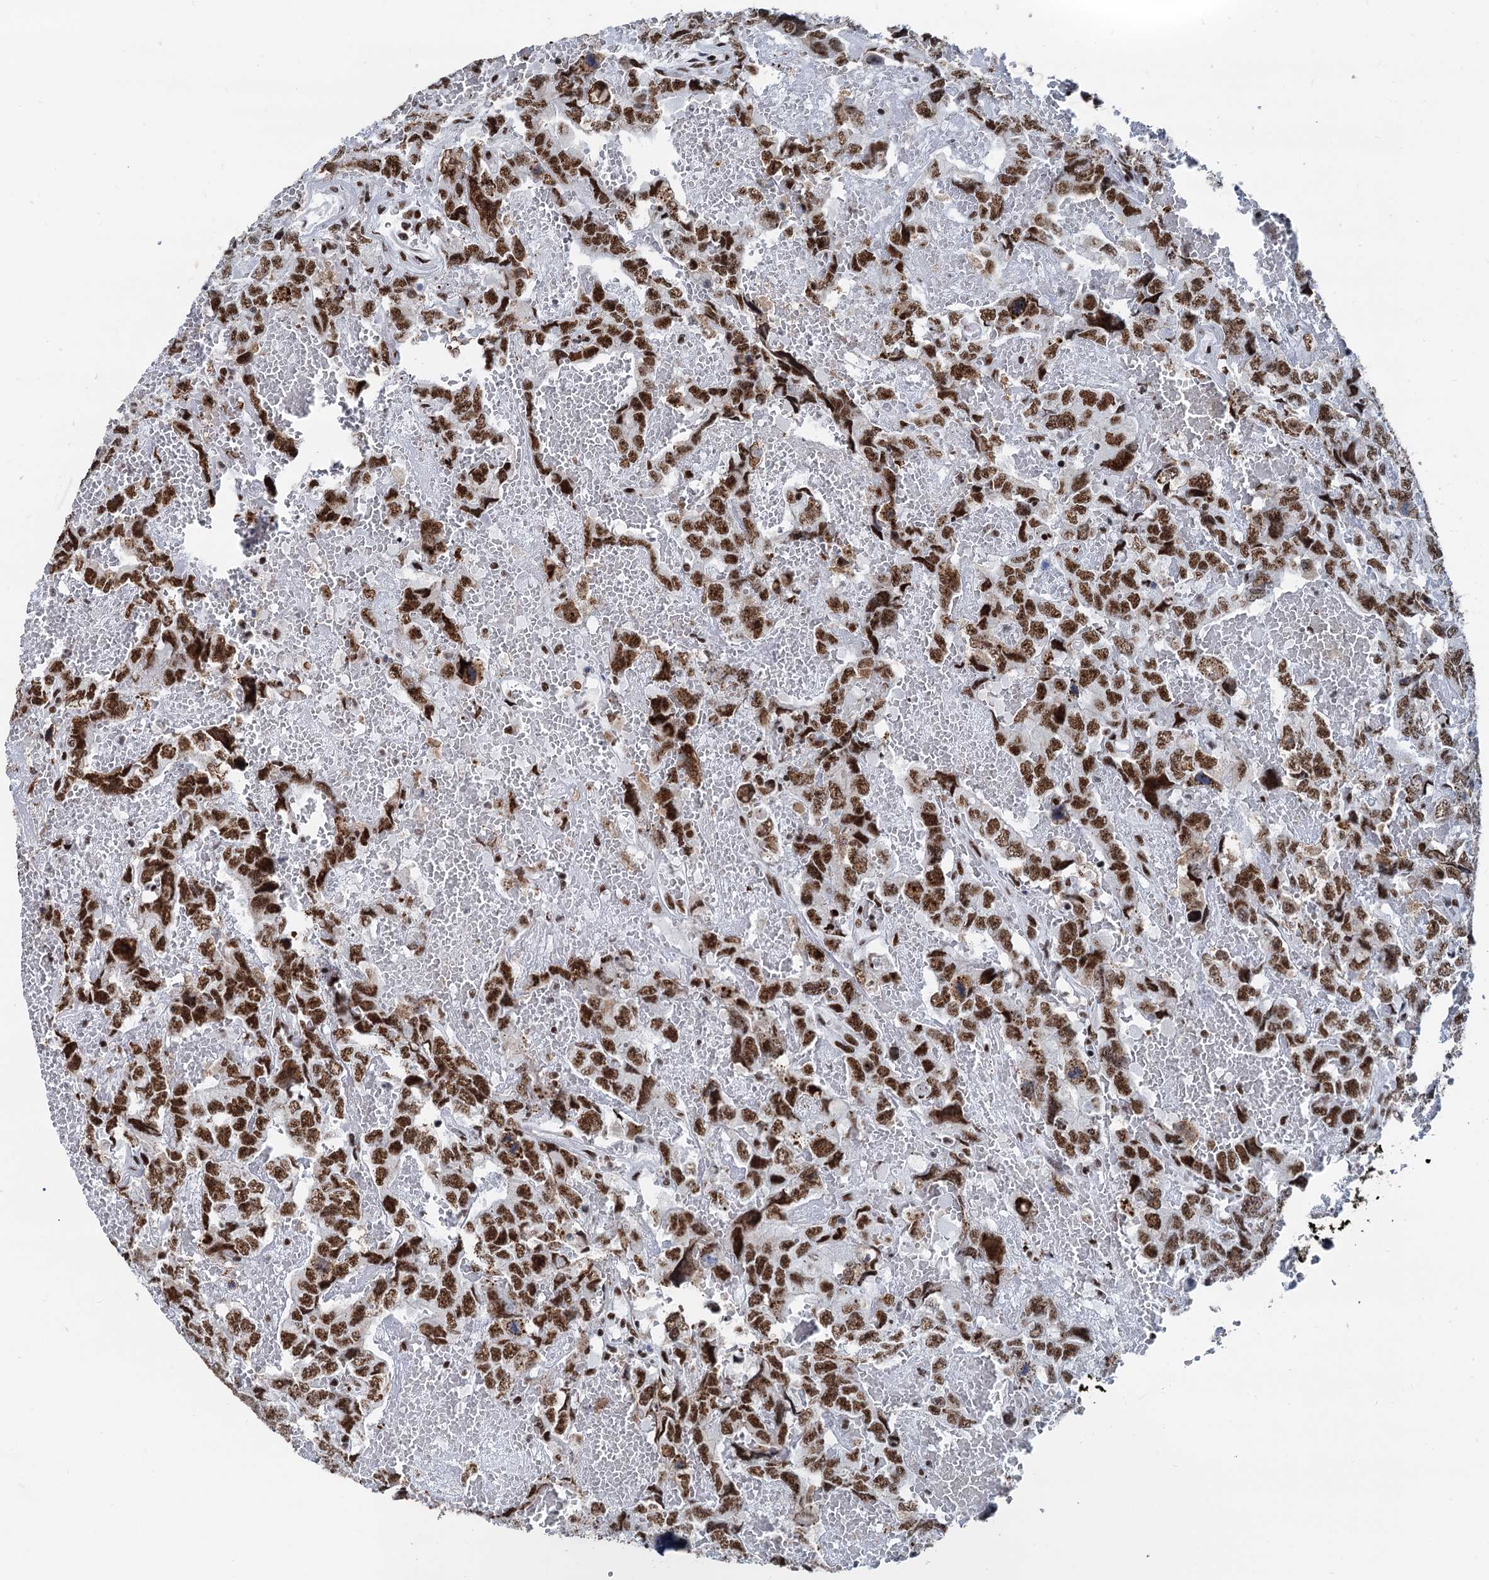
{"staining": {"intensity": "strong", "quantity": ">75%", "location": "nuclear"}, "tissue": "testis cancer", "cell_type": "Tumor cells", "image_type": "cancer", "snomed": [{"axis": "morphology", "description": "Carcinoma, Embryonal, NOS"}, {"axis": "topography", "description": "Testis"}], "caption": "Immunohistochemical staining of testis embryonal carcinoma shows high levels of strong nuclear protein expression in about >75% of tumor cells.", "gene": "DDX23", "patient": {"sex": "male", "age": 45}}